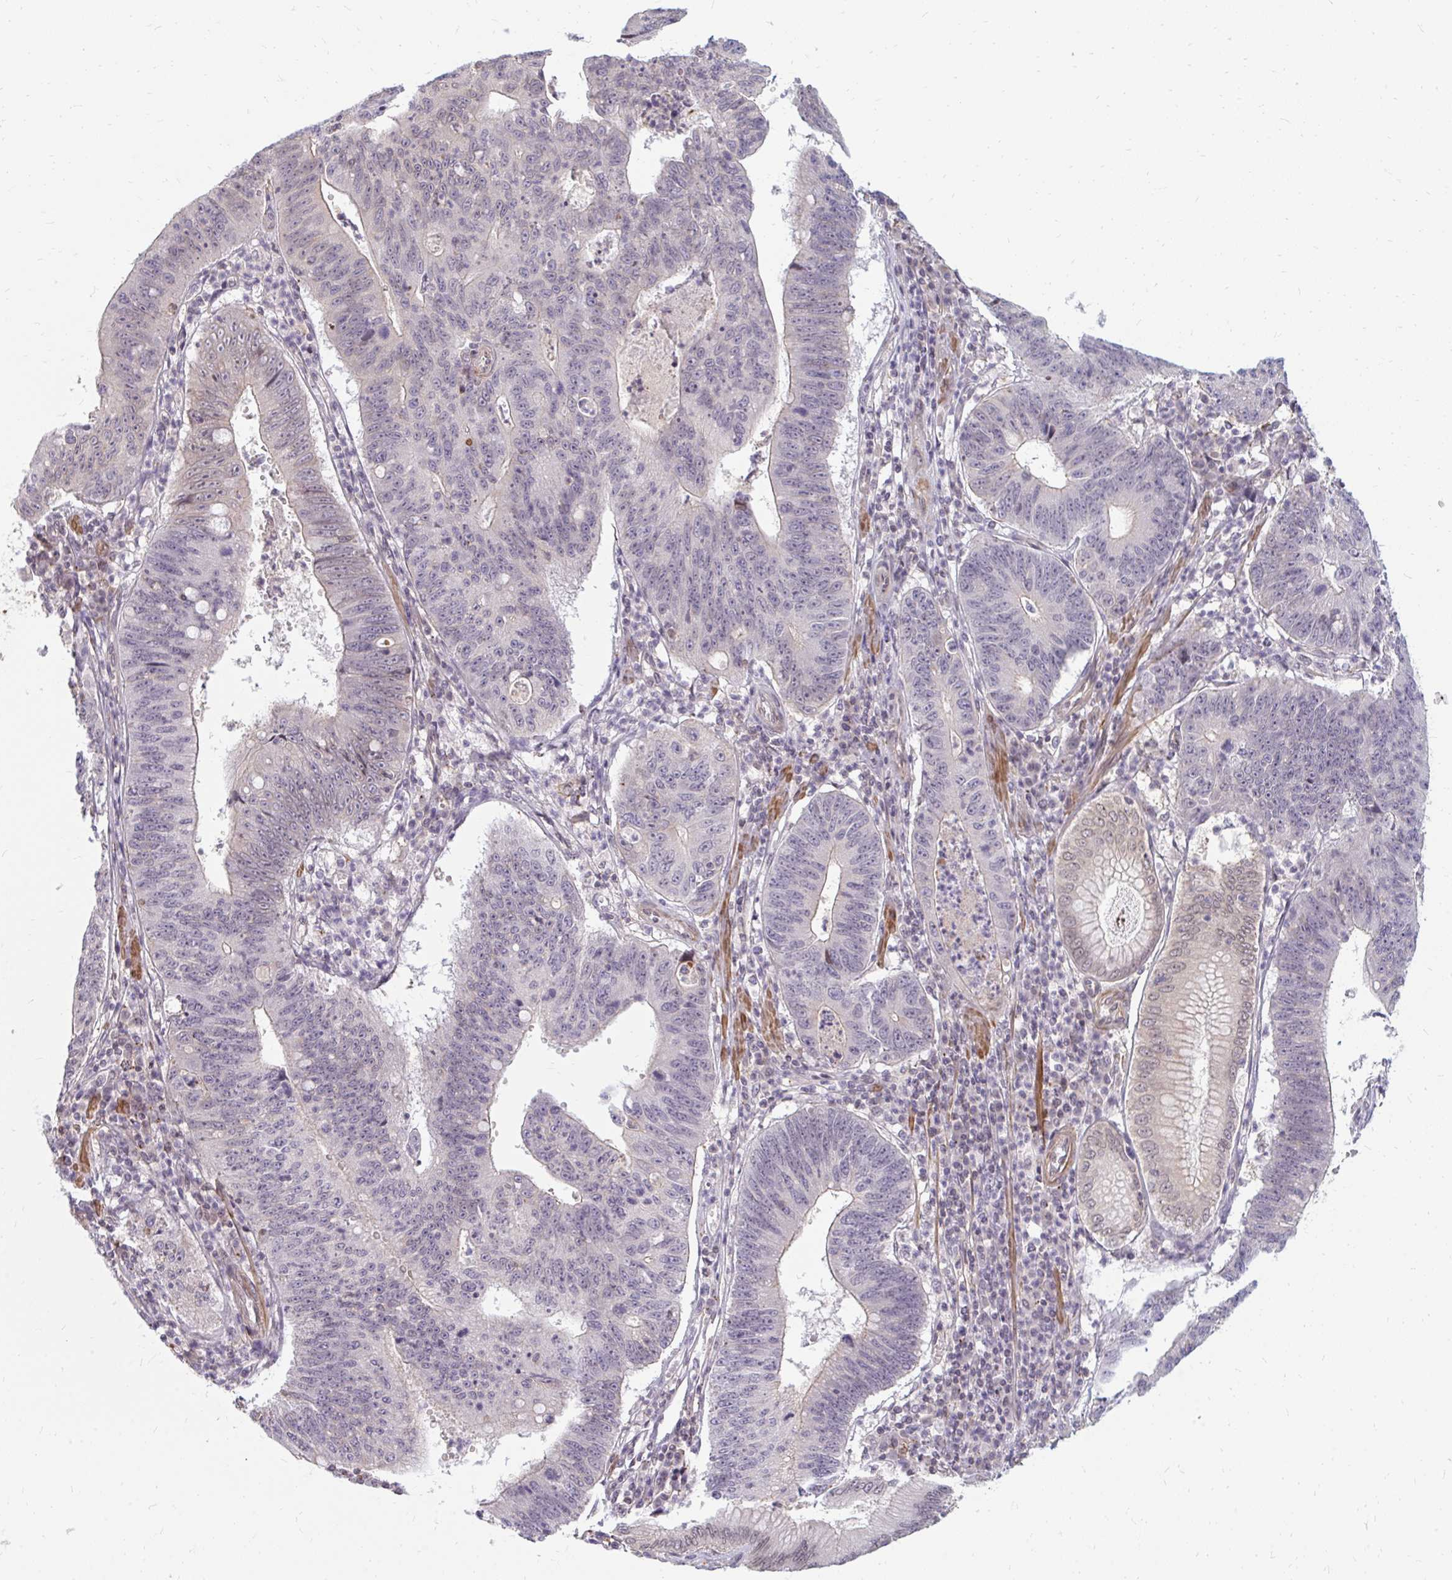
{"staining": {"intensity": "weak", "quantity": "<25%", "location": "cytoplasmic/membranous"}, "tissue": "stomach cancer", "cell_type": "Tumor cells", "image_type": "cancer", "snomed": [{"axis": "morphology", "description": "Adenocarcinoma, NOS"}, {"axis": "topography", "description": "Stomach"}], "caption": "The histopathology image exhibits no staining of tumor cells in stomach adenocarcinoma.", "gene": "GPC5", "patient": {"sex": "male", "age": 59}}